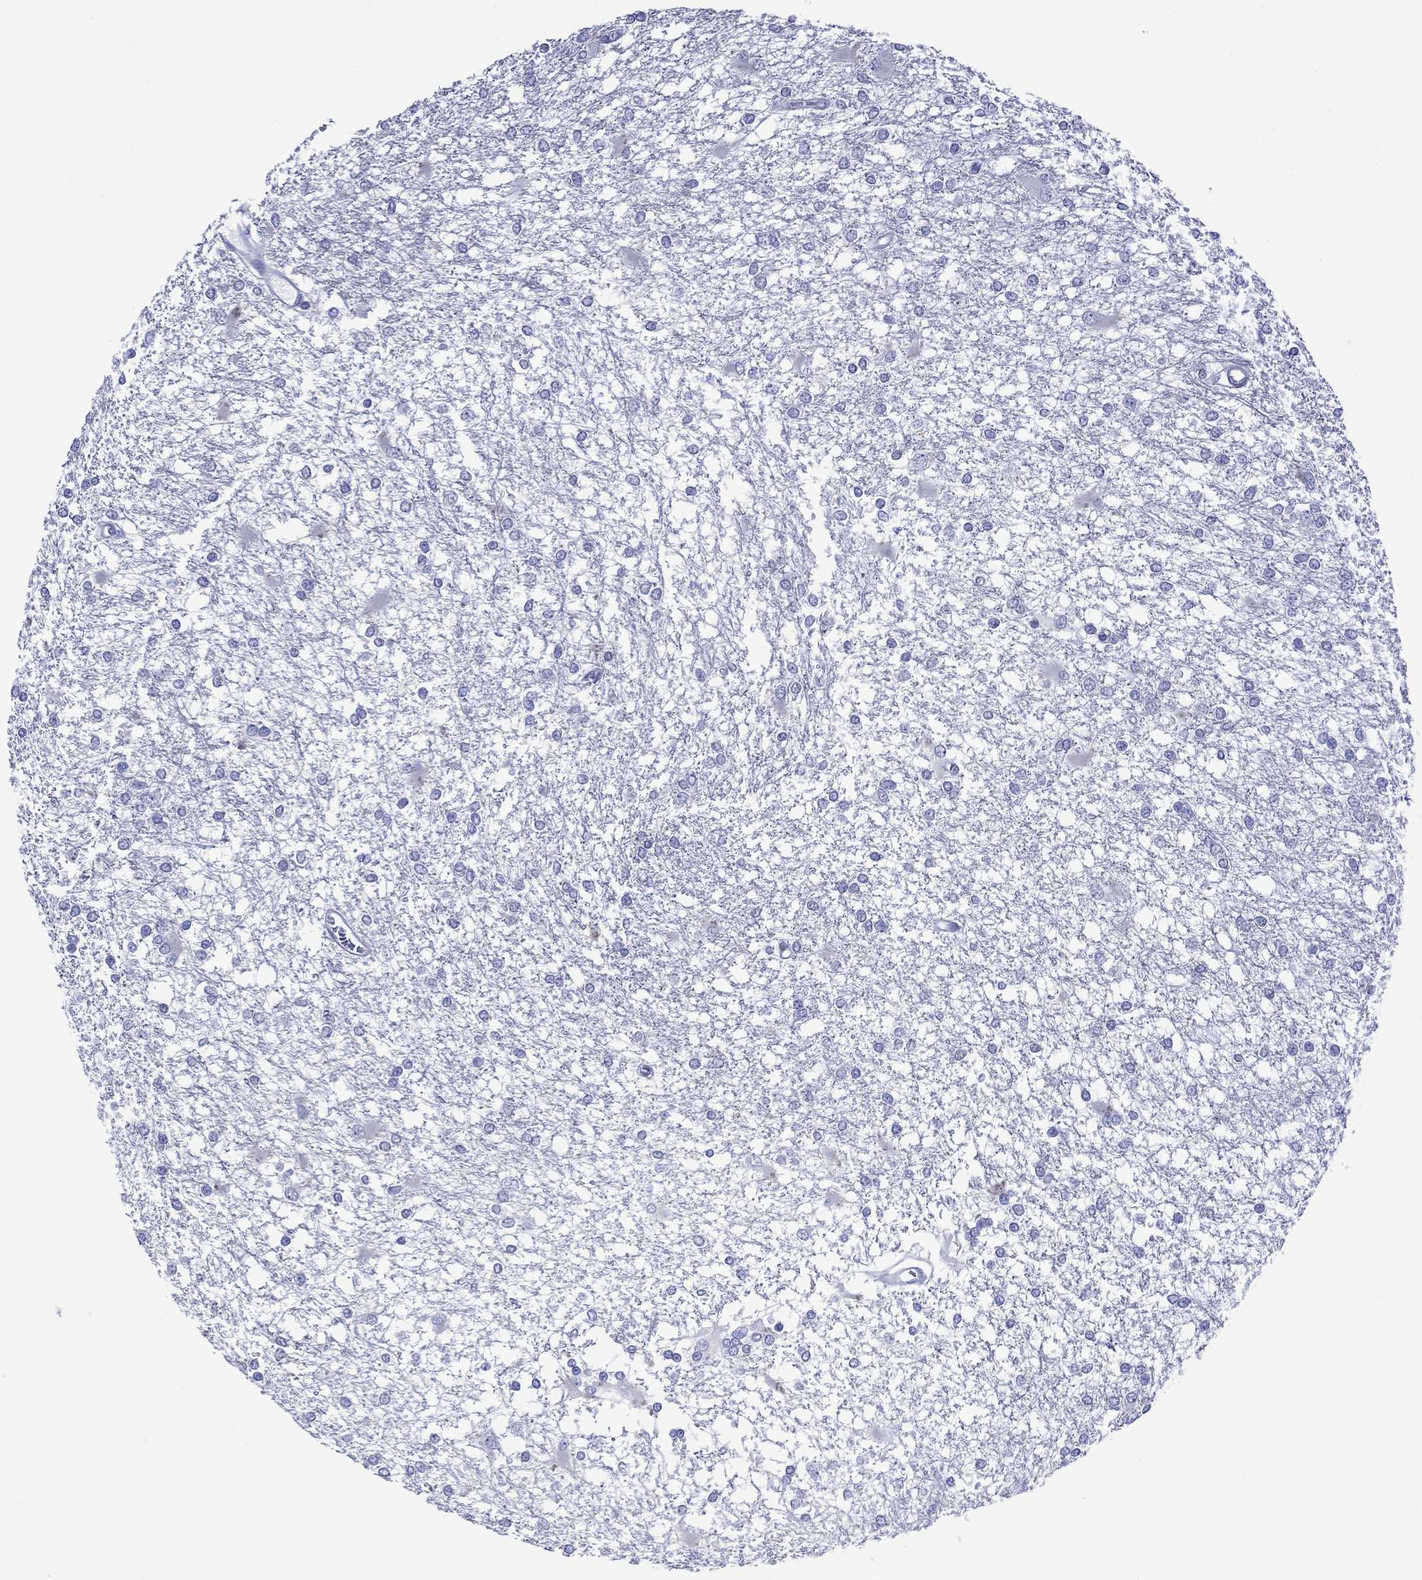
{"staining": {"intensity": "negative", "quantity": "none", "location": "none"}, "tissue": "glioma", "cell_type": "Tumor cells", "image_type": "cancer", "snomed": [{"axis": "morphology", "description": "Glioma, malignant, High grade"}, {"axis": "topography", "description": "Cerebral cortex"}], "caption": "Histopathology image shows no protein positivity in tumor cells of malignant glioma (high-grade) tissue. (DAB immunohistochemistry with hematoxylin counter stain).", "gene": "MLANA", "patient": {"sex": "male", "age": 79}}